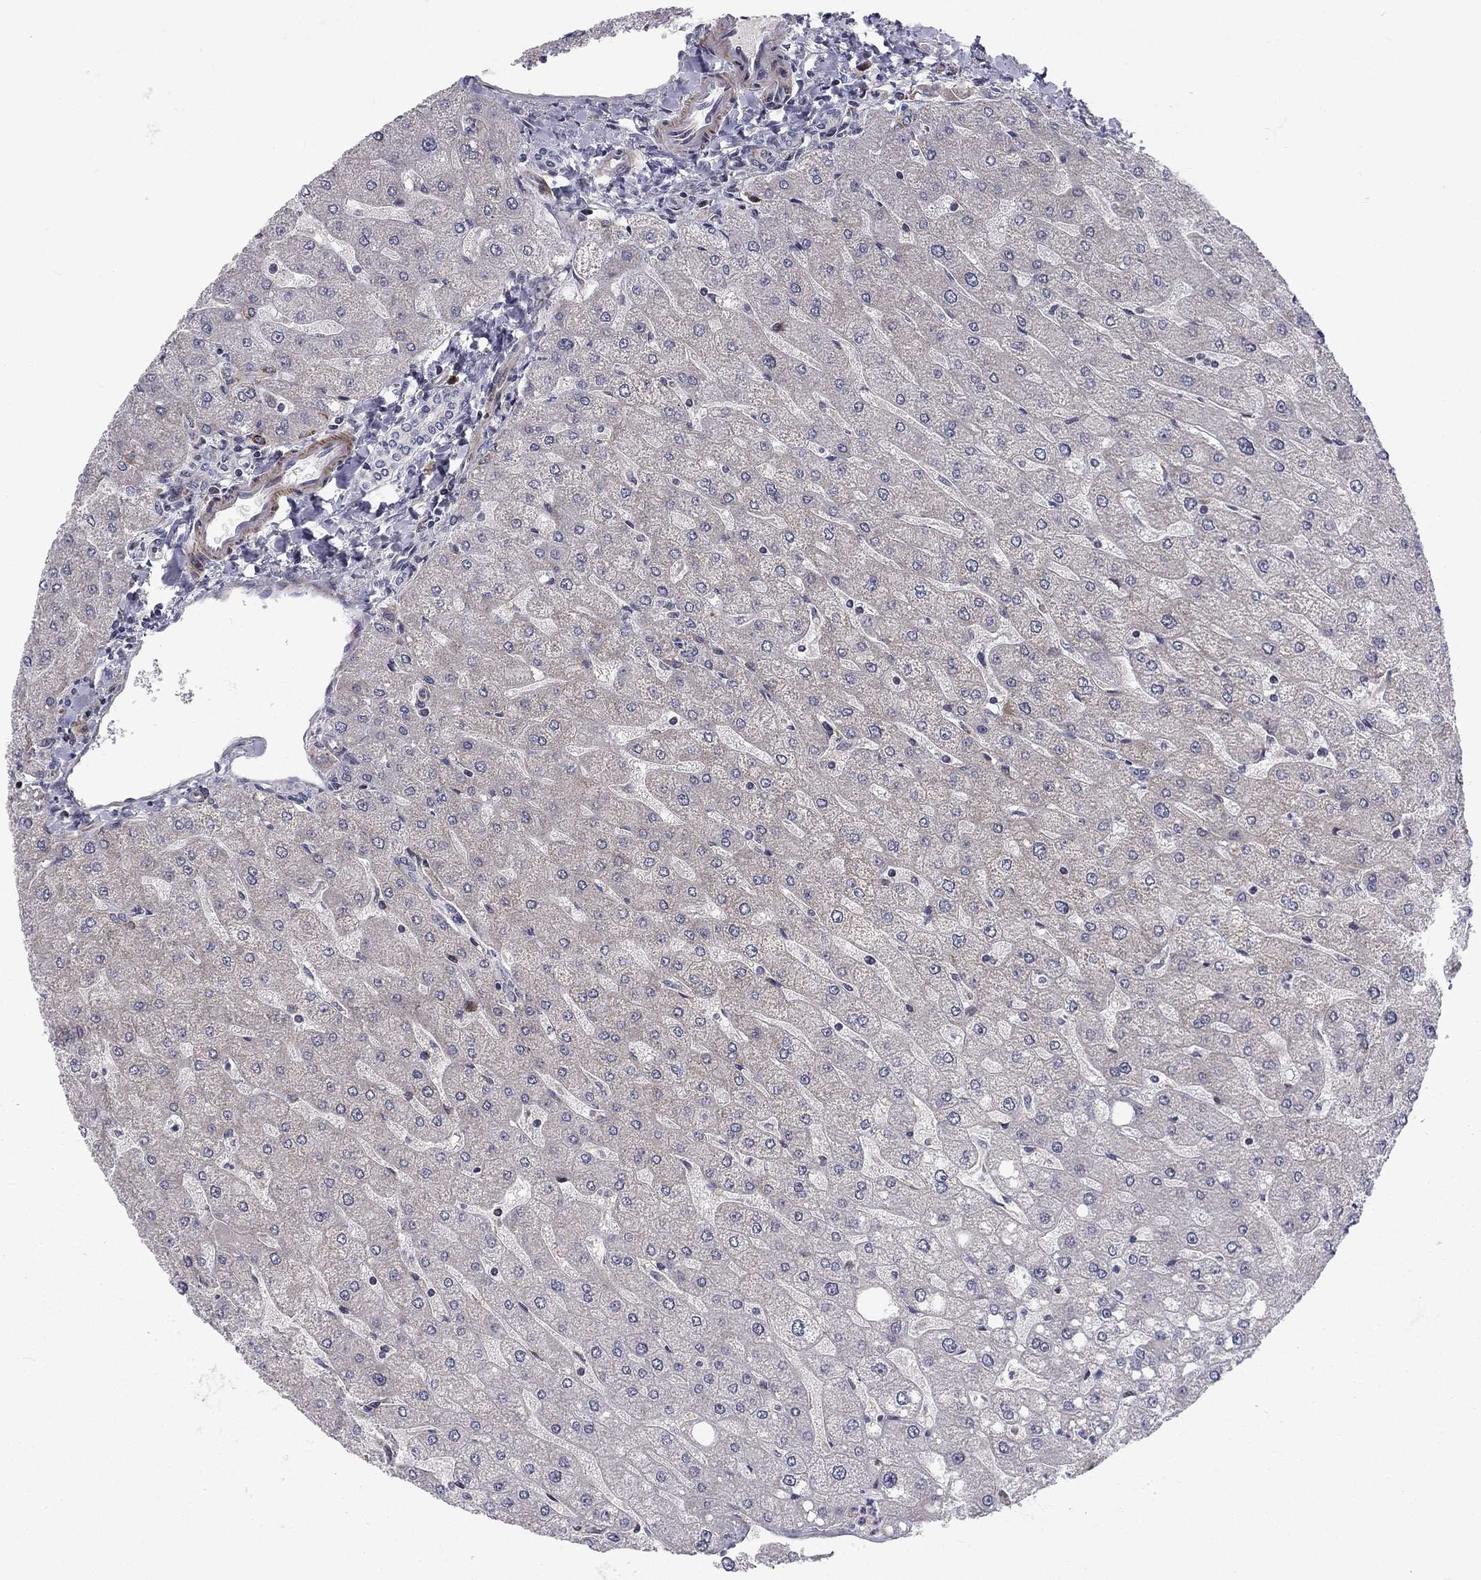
{"staining": {"intensity": "negative", "quantity": "none", "location": "none"}, "tissue": "liver", "cell_type": "Cholangiocytes", "image_type": "normal", "snomed": [{"axis": "morphology", "description": "Normal tissue, NOS"}, {"axis": "topography", "description": "Liver"}], "caption": "A micrograph of liver stained for a protein shows no brown staining in cholangiocytes.", "gene": "MIOS", "patient": {"sex": "male", "age": 67}}